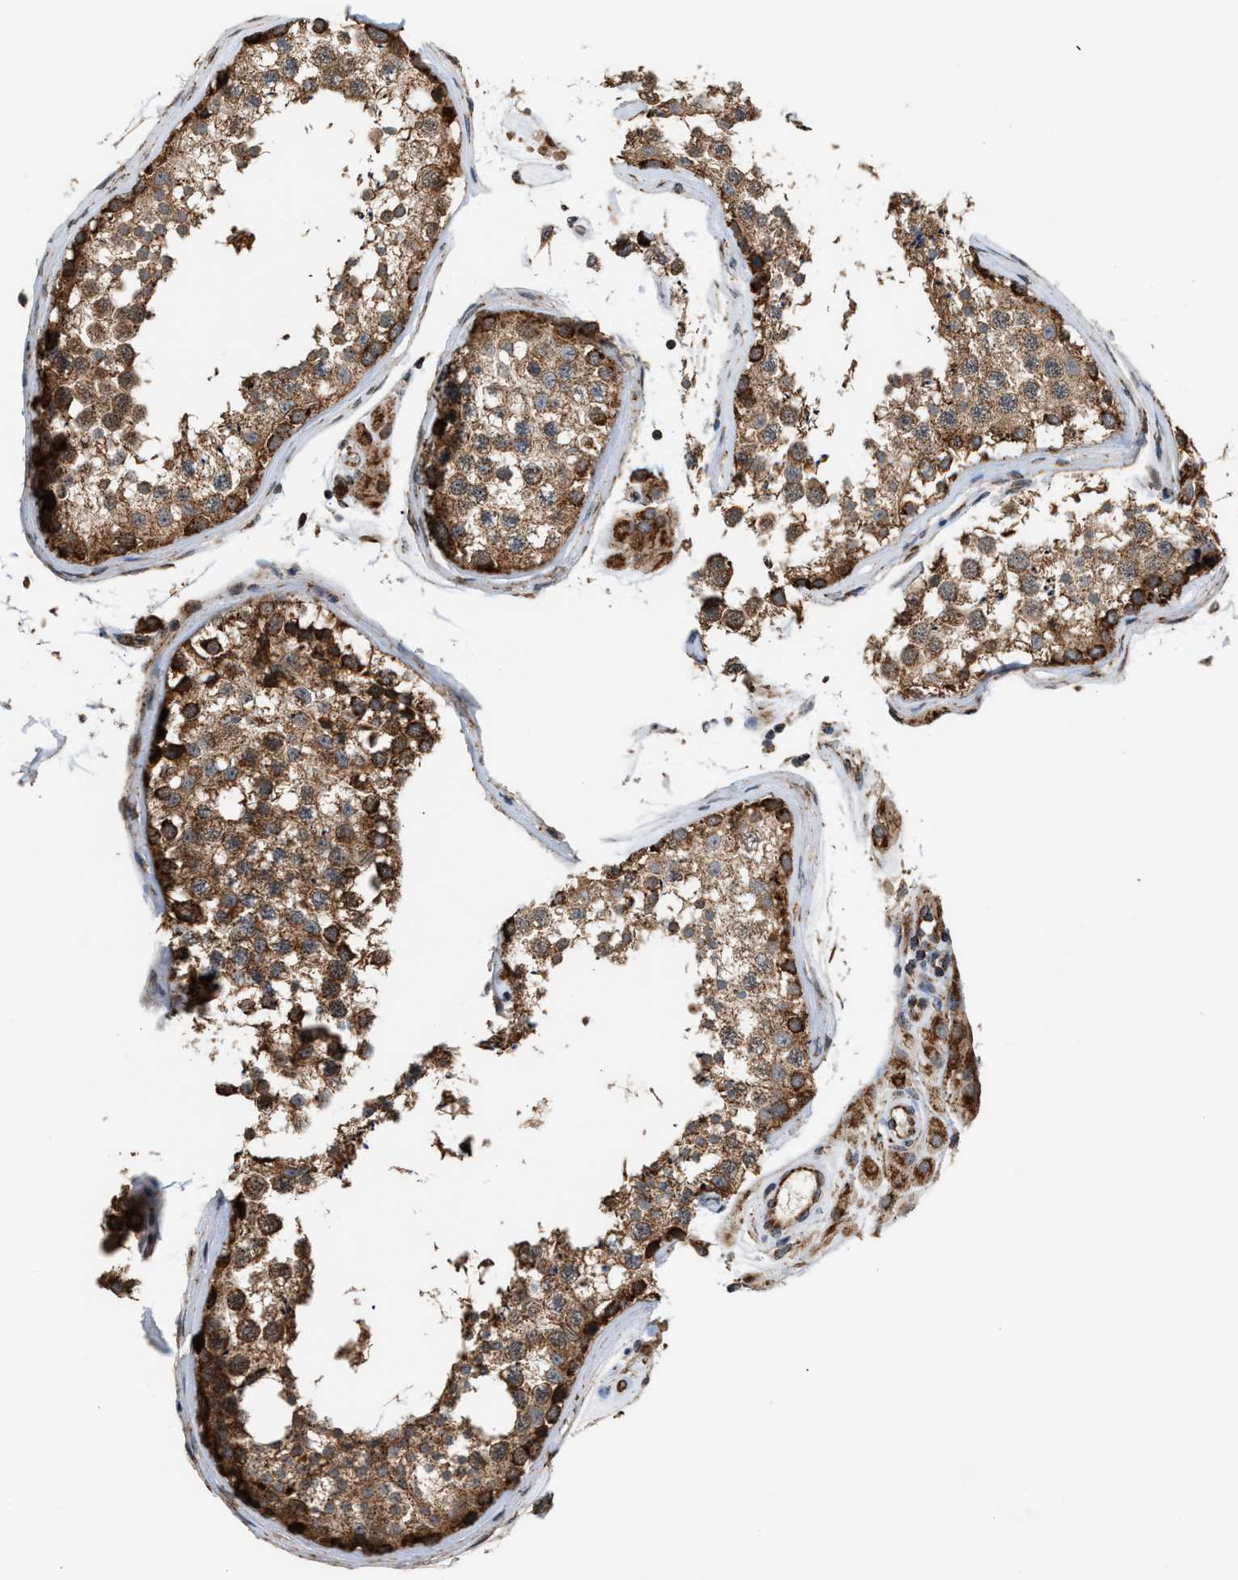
{"staining": {"intensity": "strong", "quantity": ">75%", "location": "cytoplasmic/membranous"}, "tissue": "testis", "cell_type": "Cells in seminiferous ducts", "image_type": "normal", "snomed": [{"axis": "morphology", "description": "Normal tissue, NOS"}, {"axis": "topography", "description": "Testis"}], "caption": "Cells in seminiferous ducts reveal strong cytoplasmic/membranous positivity in about >75% of cells in normal testis.", "gene": "SGSM2", "patient": {"sex": "male", "age": 46}}